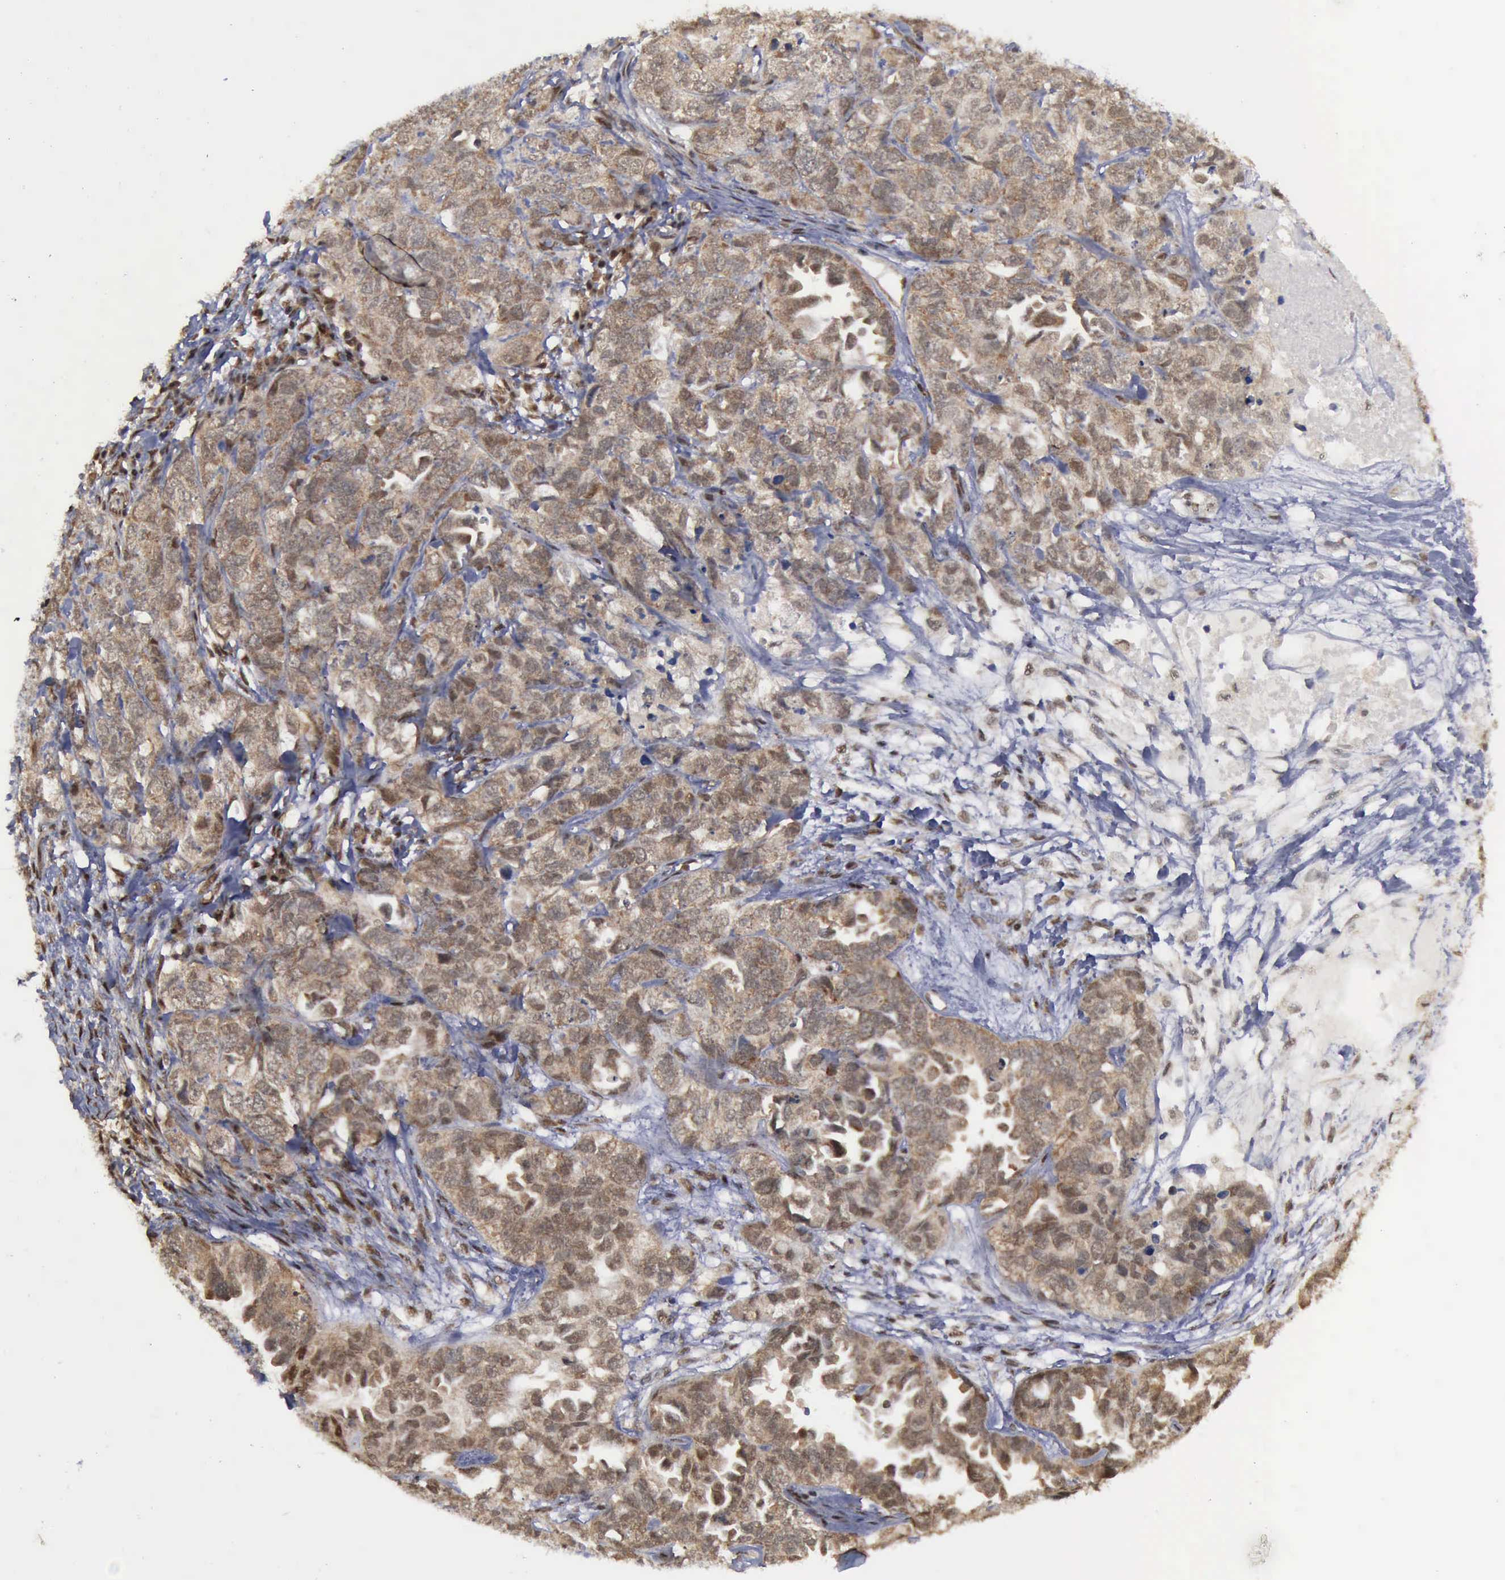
{"staining": {"intensity": "moderate", "quantity": ">75%", "location": "cytoplasmic/membranous,nuclear"}, "tissue": "ovarian cancer", "cell_type": "Tumor cells", "image_type": "cancer", "snomed": [{"axis": "morphology", "description": "Cystadenocarcinoma, serous, NOS"}, {"axis": "topography", "description": "Ovary"}], "caption": "Immunohistochemistry photomicrograph of human ovarian serous cystadenocarcinoma stained for a protein (brown), which demonstrates medium levels of moderate cytoplasmic/membranous and nuclear expression in about >75% of tumor cells.", "gene": "RTCB", "patient": {"sex": "female", "age": 82}}